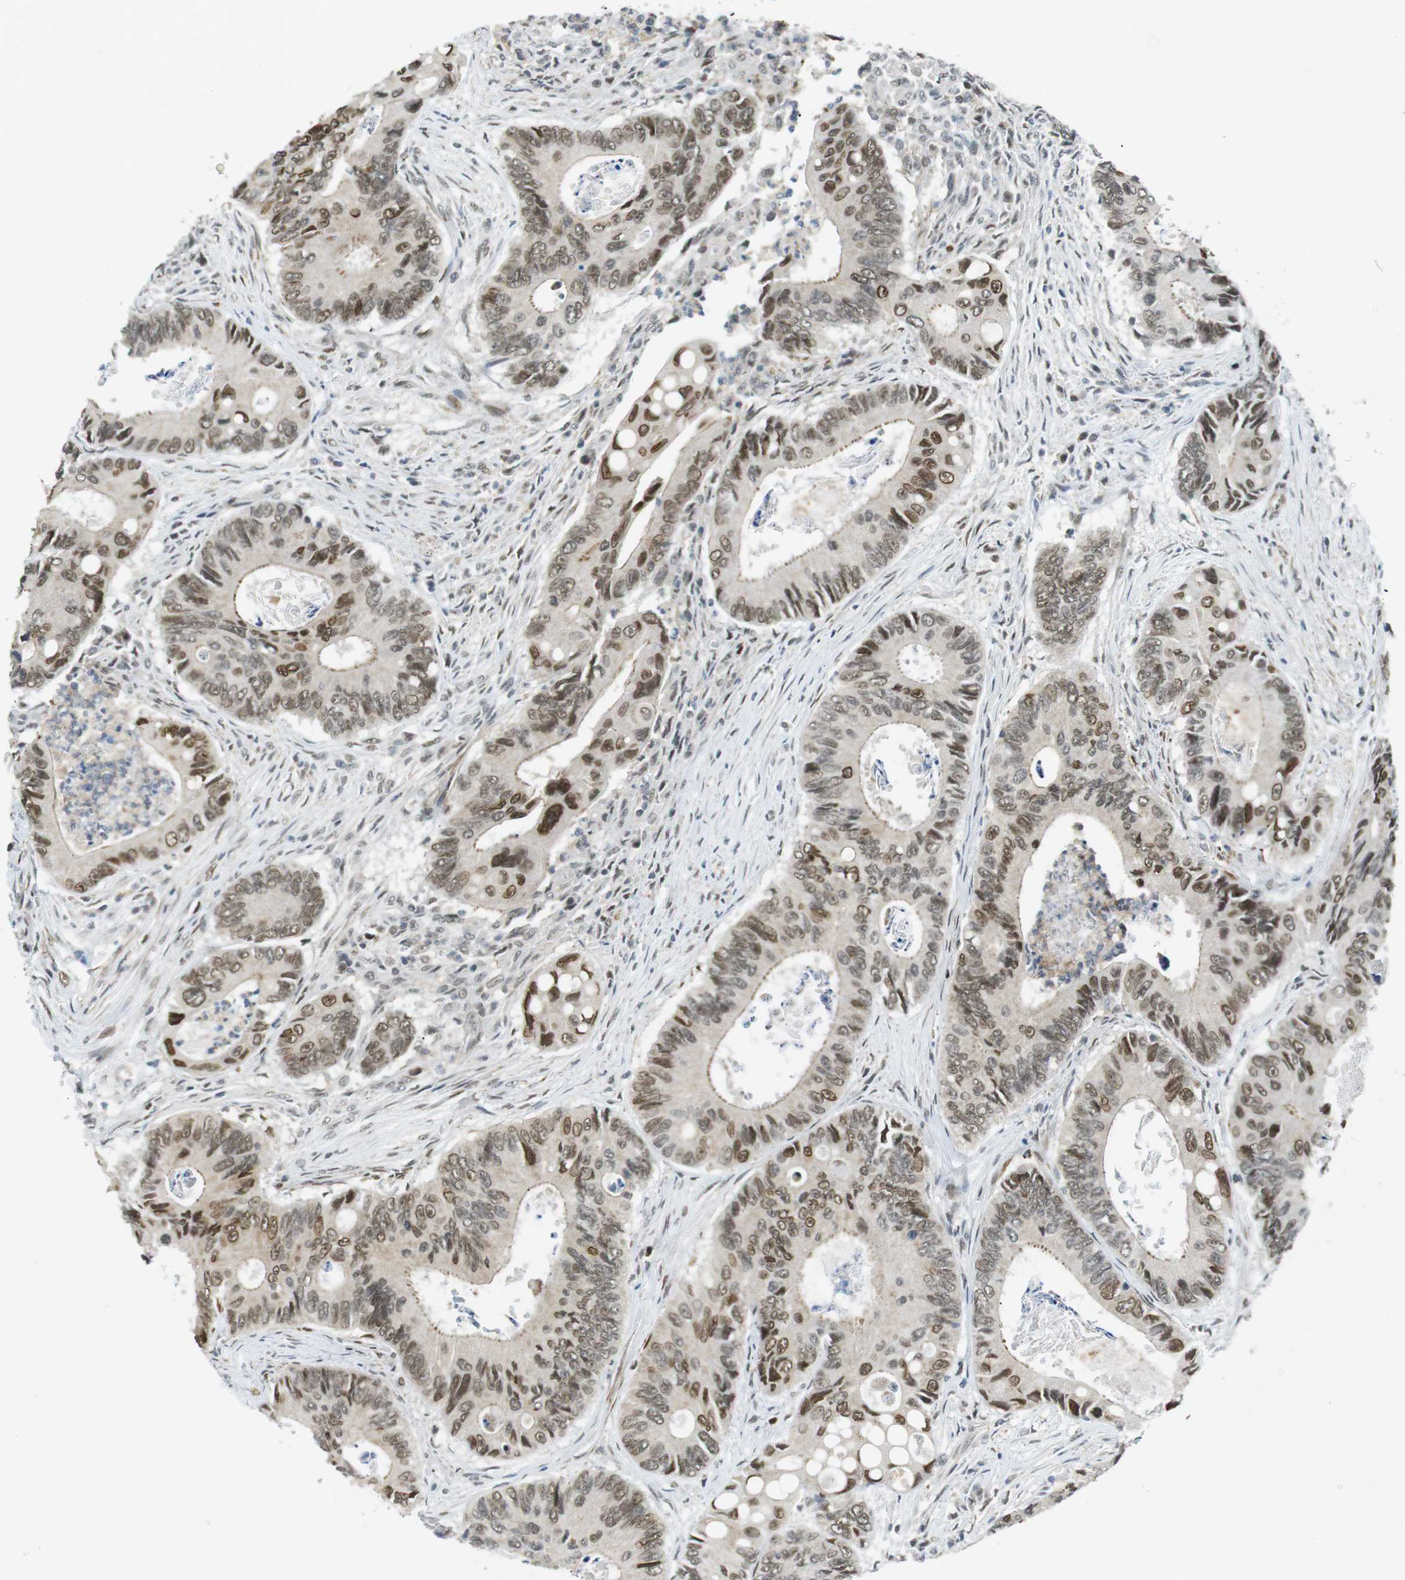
{"staining": {"intensity": "moderate", "quantity": ">75%", "location": "nuclear"}, "tissue": "colorectal cancer", "cell_type": "Tumor cells", "image_type": "cancer", "snomed": [{"axis": "morphology", "description": "Inflammation, NOS"}, {"axis": "morphology", "description": "Adenocarcinoma, NOS"}, {"axis": "topography", "description": "Colon"}], "caption": "IHC of colorectal adenocarcinoma reveals medium levels of moderate nuclear expression in about >75% of tumor cells. The protein of interest is stained brown, and the nuclei are stained in blue (DAB IHC with brightfield microscopy, high magnification).", "gene": "USP7", "patient": {"sex": "male", "age": 72}}